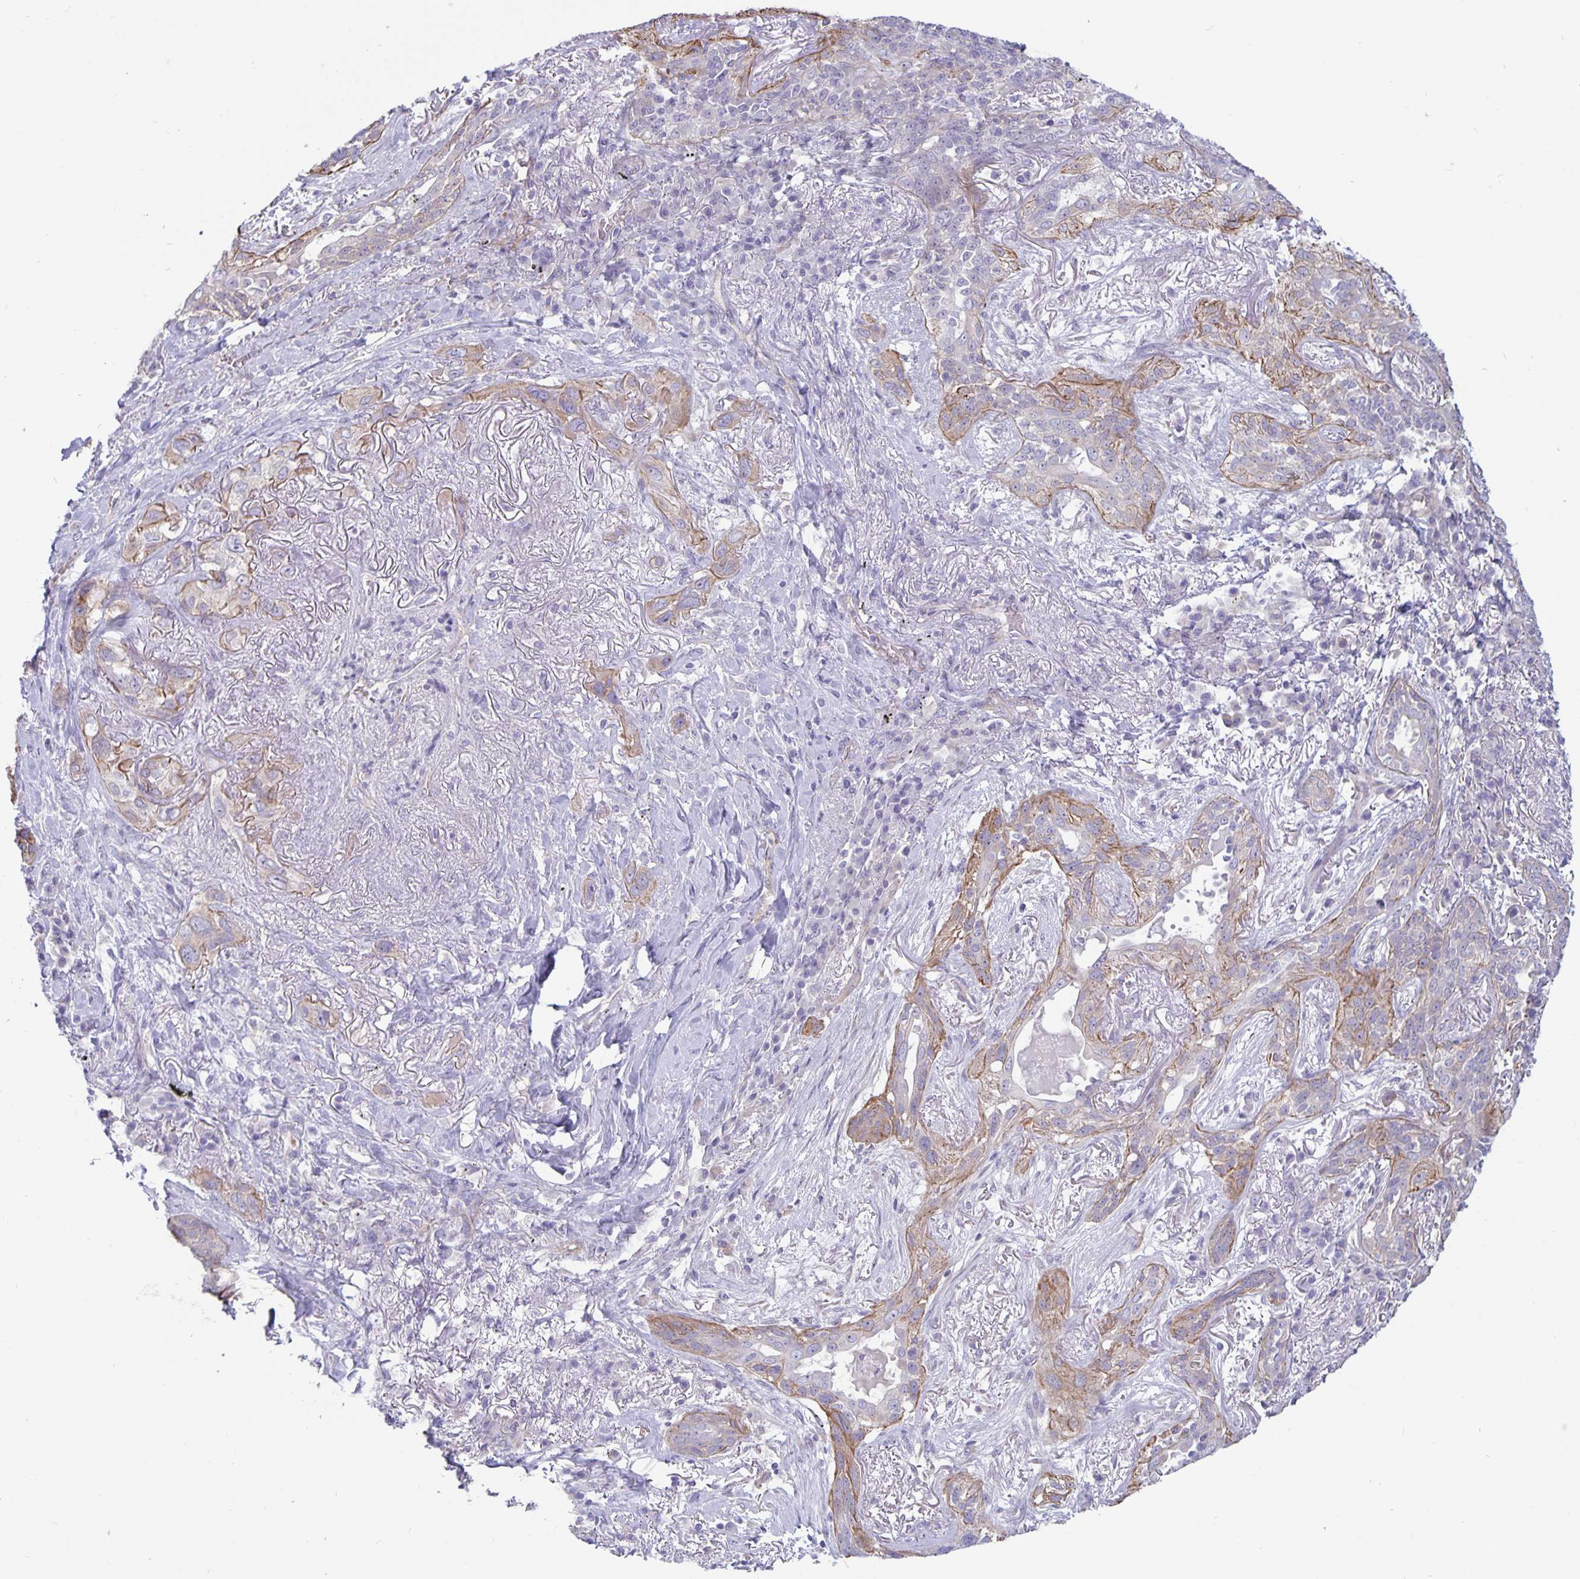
{"staining": {"intensity": "moderate", "quantity": "<25%", "location": "cytoplasmic/membranous"}, "tissue": "lung cancer", "cell_type": "Tumor cells", "image_type": "cancer", "snomed": [{"axis": "morphology", "description": "Squamous cell carcinoma, NOS"}, {"axis": "topography", "description": "Lung"}], "caption": "Lung cancer (squamous cell carcinoma) tissue exhibits moderate cytoplasmic/membranous staining in approximately <25% of tumor cells The staining is performed using DAB (3,3'-diaminobenzidine) brown chromogen to label protein expression. The nuclei are counter-stained blue using hematoxylin.", "gene": "PLCB3", "patient": {"sex": "female", "age": 70}}